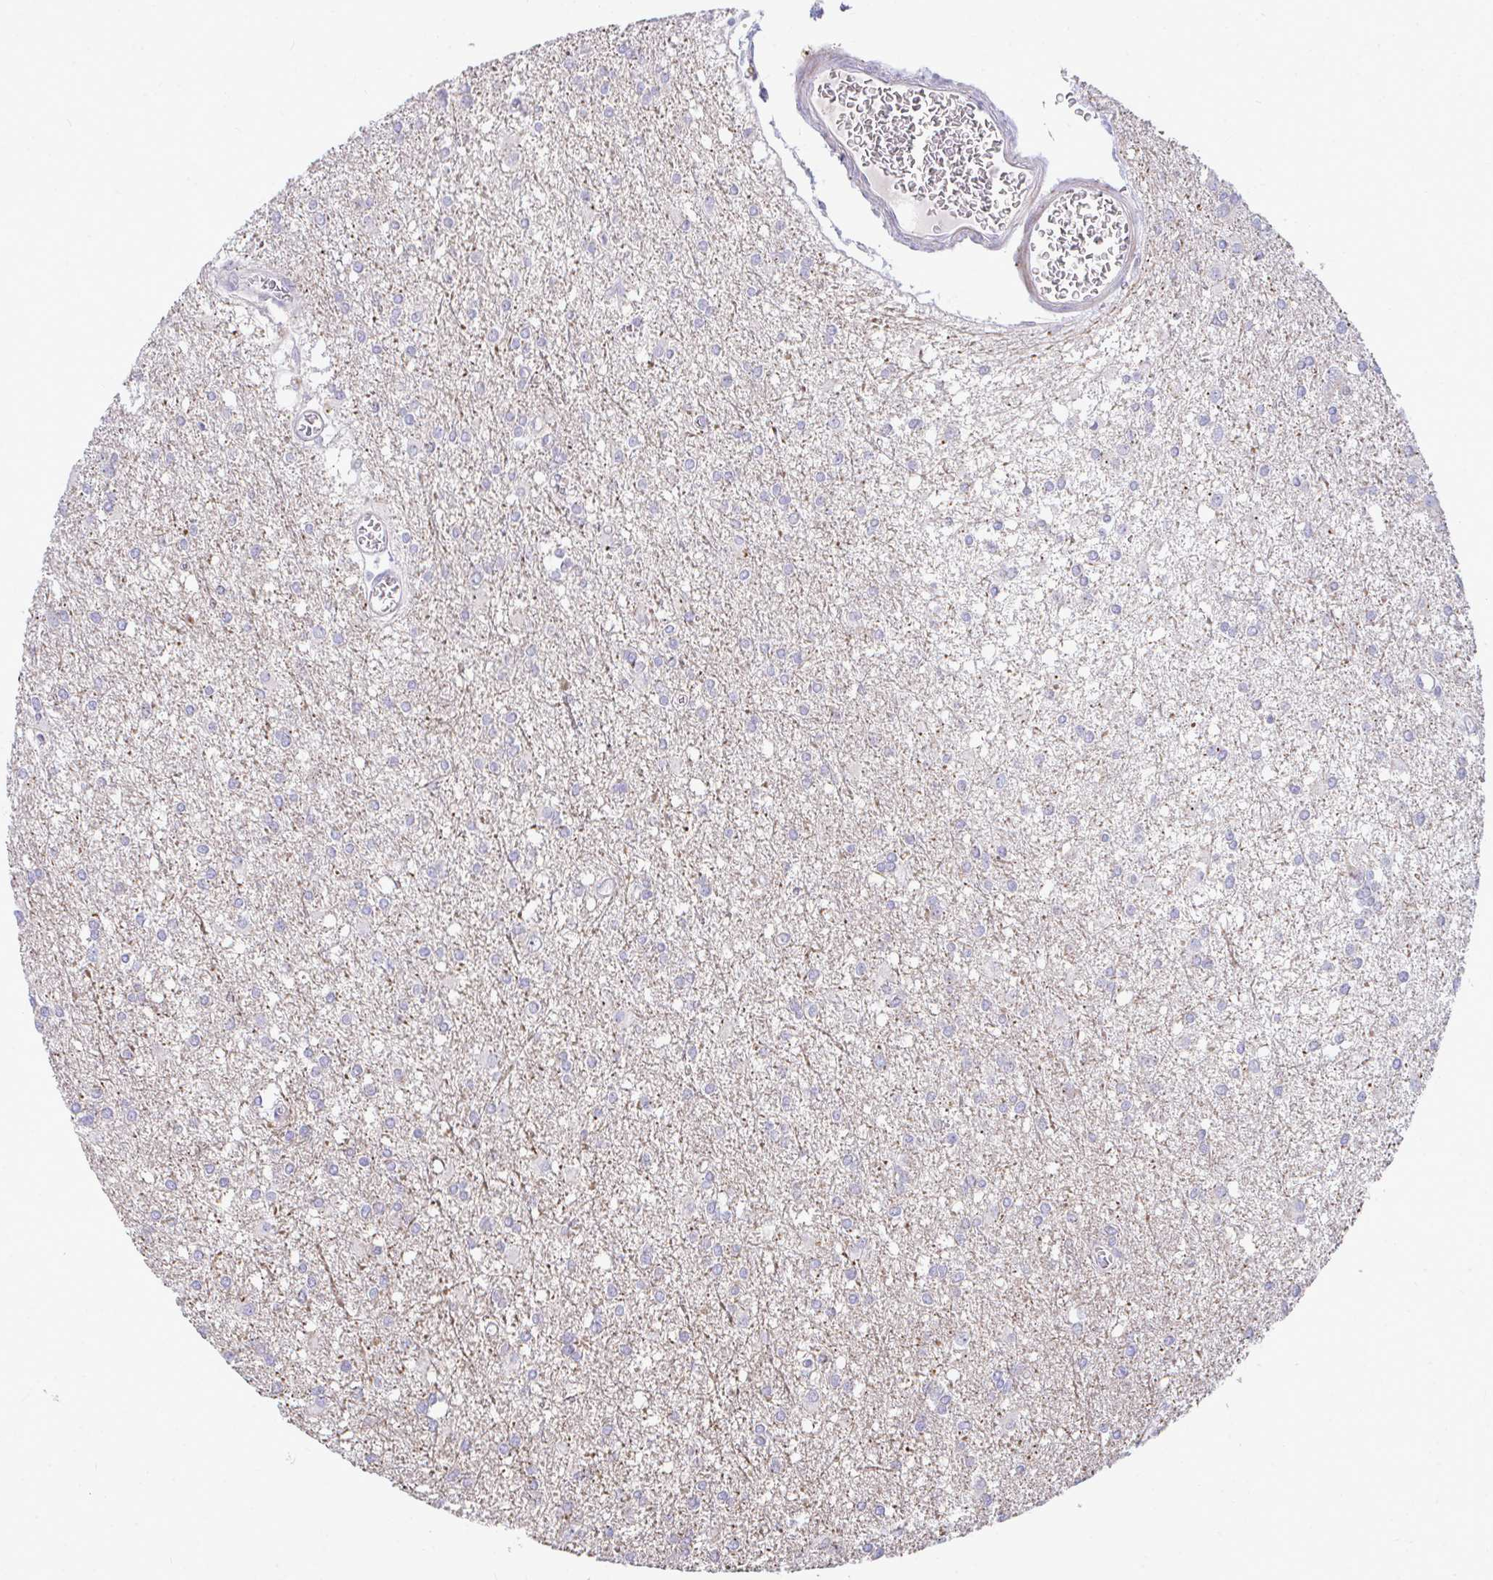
{"staining": {"intensity": "negative", "quantity": "none", "location": "none"}, "tissue": "glioma", "cell_type": "Tumor cells", "image_type": "cancer", "snomed": [{"axis": "morphology", "description": "Glioma, malignant, High grade"}, {"axis": "topography", "description": "Brain"}], "caption": "Protein analysis of malignant glioma (high-grade) reveals no significant positivity in tumor cells.", "gene": "MRPS16", "patient": {"sex": "male", "age": 48}}